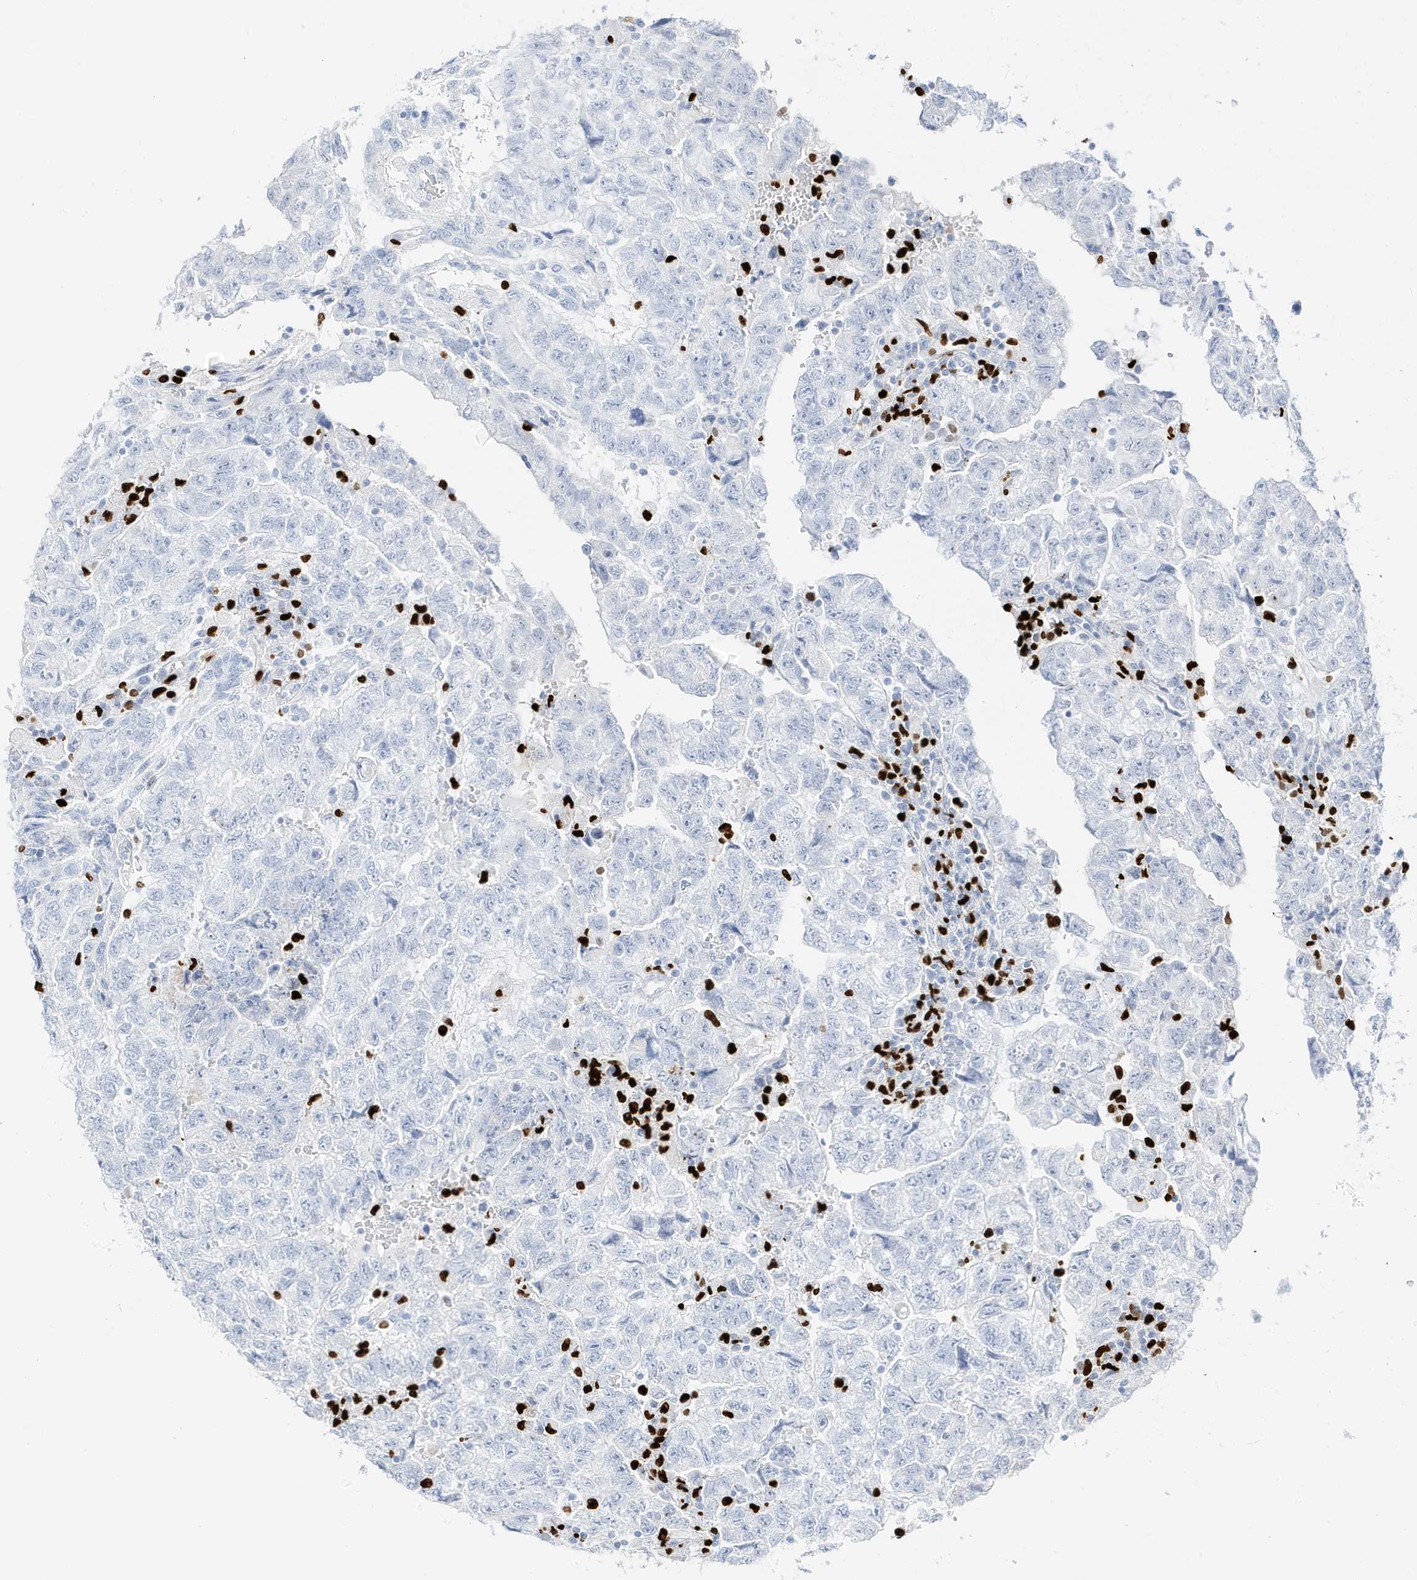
{"staining": {"intensity": "negative", "quantity": "none", "location": "none"}, "tissue": "testis cancer", "cell_type": "Tumor cells", "image_type": "cancer", "snomed": [{"axis": "morphology", "description": "Carcinoma, Embryonal, NOS"}, {"axis": "topography", "description": "Testis"}], "caption": "This is a histopathology image of immunohistochemistry staining of embryonal carcinoma (testis), which shows no positivity in tumor cells.", "gene": "MNDA", "patient": {"sex": "male", "age": 36}}